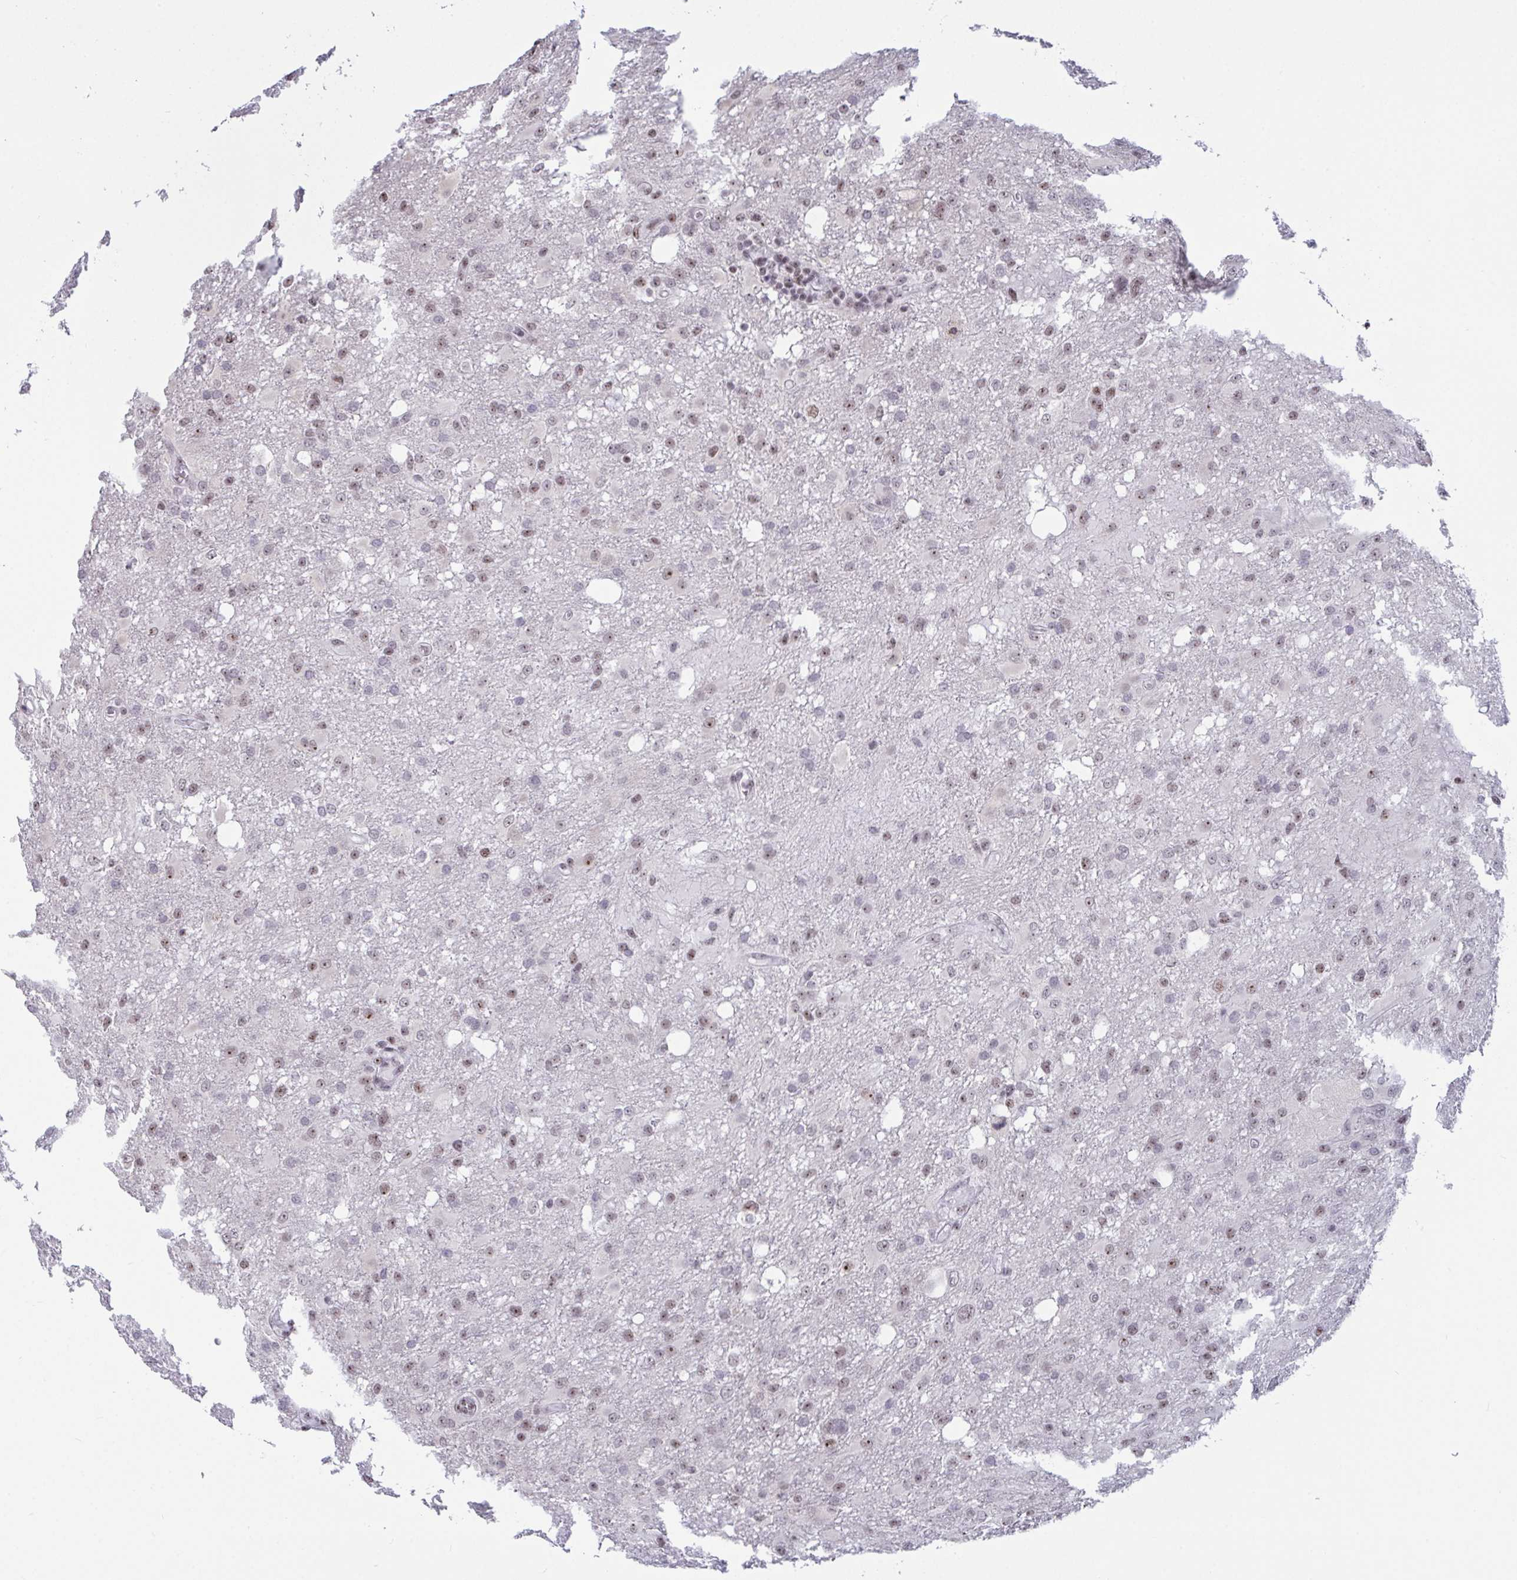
{"staining": {"intensity": "moderate", "quantity": "25%-75%", "location": "nuclear"}, "tissue": "glioma", "cell_type": "Tumor cells", "image_type": "cancer", "snomed": [{"axis": "morphology", "description": "Glioma, malignant, High grade"}, {"axis": "topography", "description": "Brain"}], "caption": "DAB (3,3'-diaminobenzidine) immunohistochemical staining of human glioma exhibits moderate nuclear protein expression in approximately 25%-75% of tumor cells.", "gene": "SUPT16H", "patient": {"sex": "male", "age": 53}}